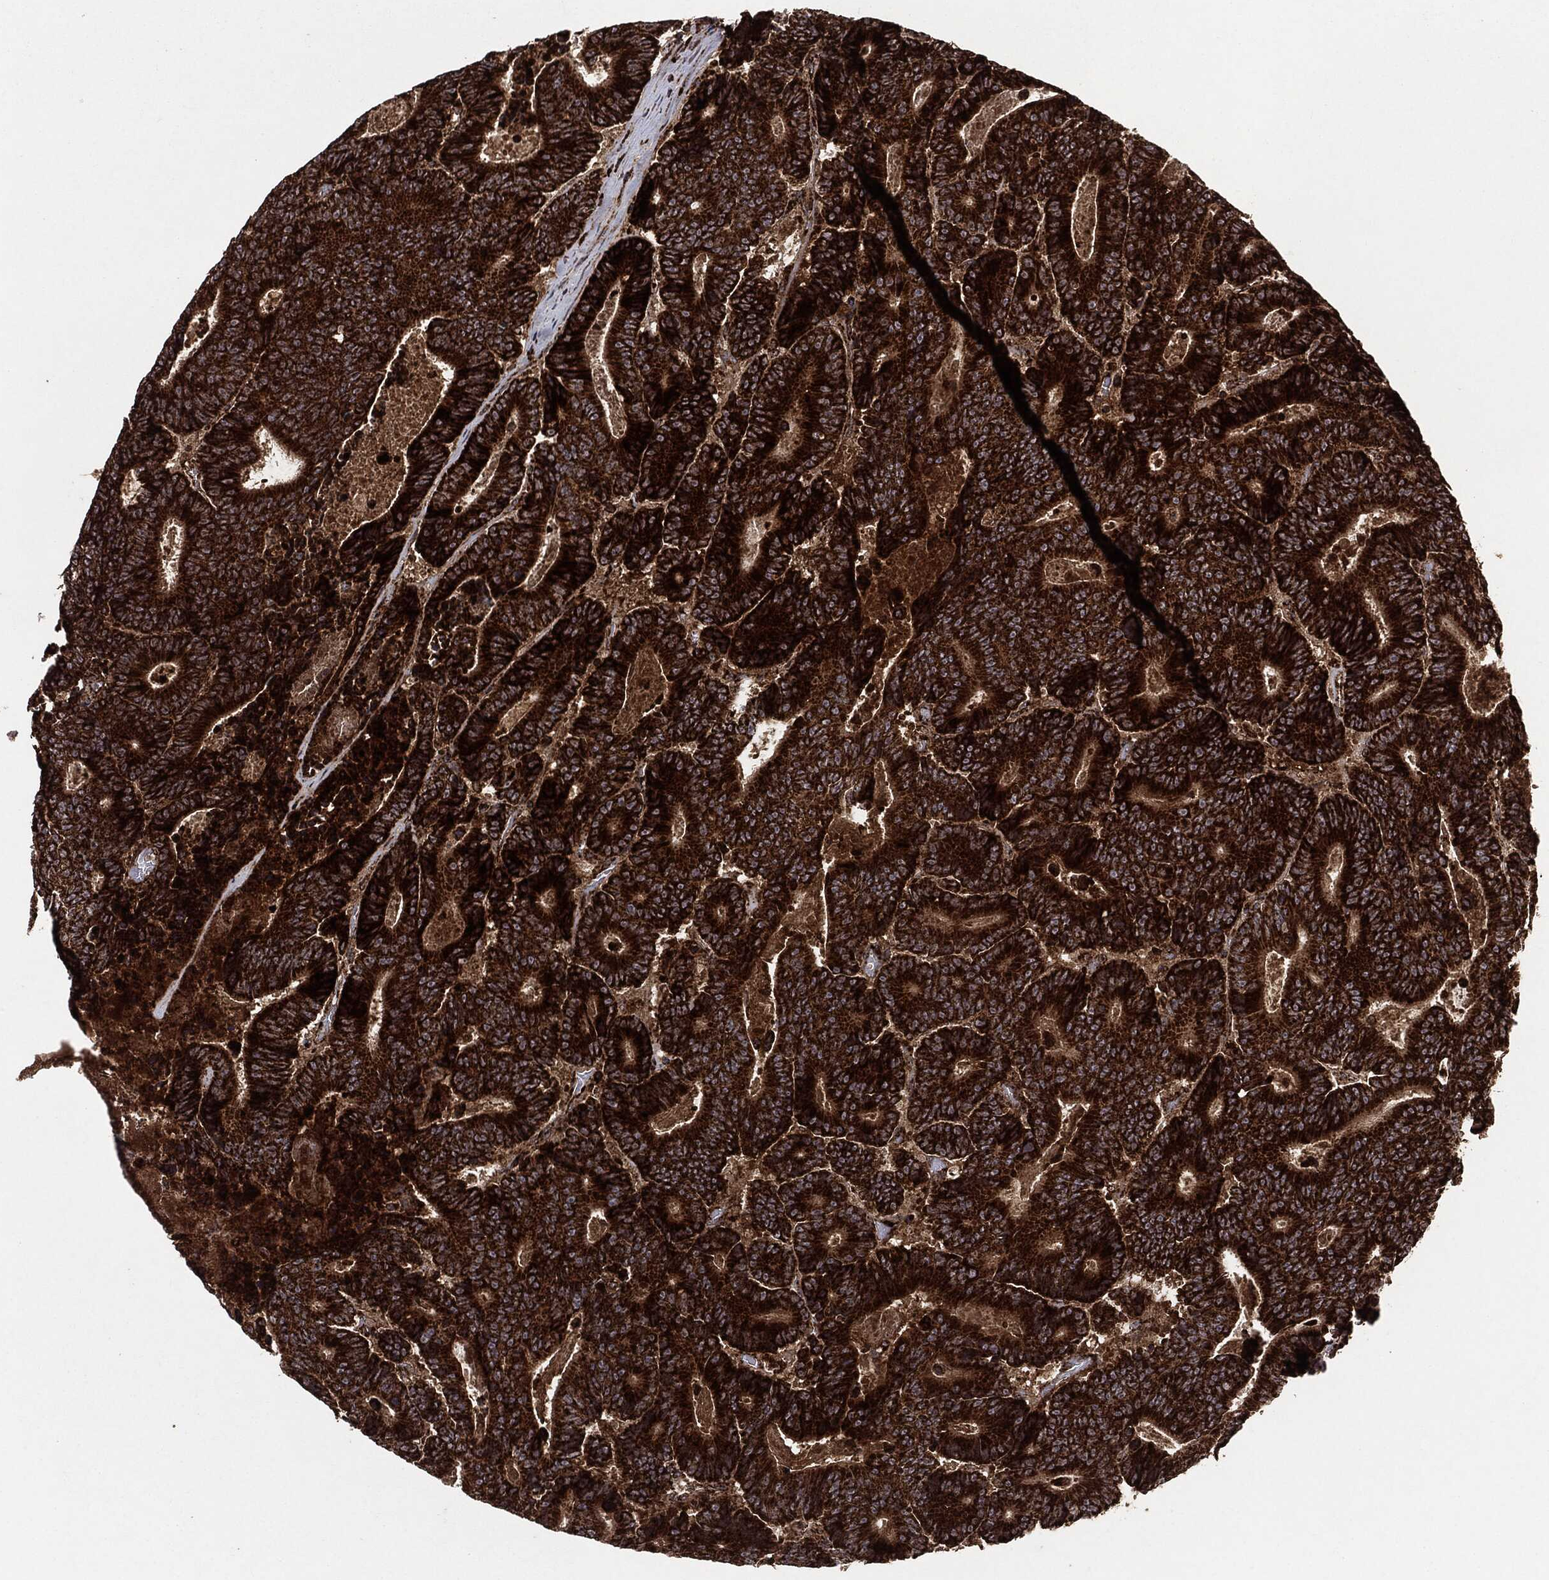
{"staining": {"intensity": "strong", "quantity": ">75%", "location": "cytoplasmic/membranous"}, "tissue": "colorectal cancer", "cell_type": "Tumor cells", "image_type": "cancer", "snomed": [{"axis": "morphology", "description": "Adenocarcinoma, NOS"}, {"axis": "topography", "description": "Colon"}], "caption": "Human adenocarcinoma (colorectal) stained with a brown dye shows strong cytoplasmic/membranous positive expression in approximately >75% of tumor cells.", "gene": "MAP2K1", "patient": {"sex": "male", "age": 83}}